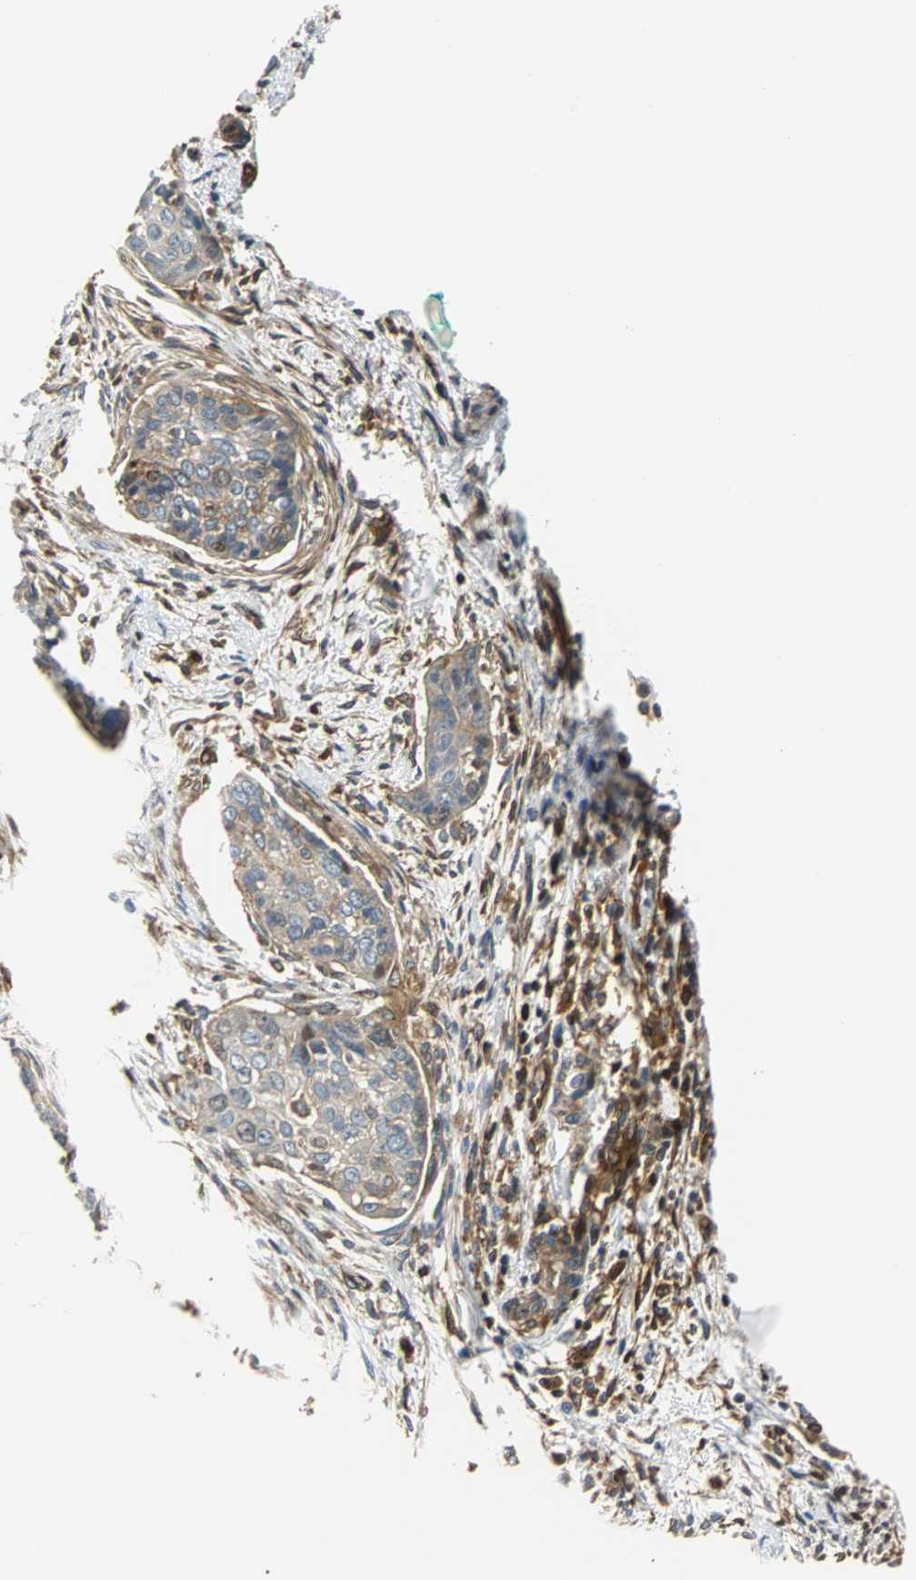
{"staining": {"intensity": "weak", "quantity": ">75%", "location": "cytoplasmic/membranous"}, "tissue": "cervical cancer", "cell_type": "Tumor cells", "image_type": "cancer", "snomed": [{"axis": "morphology", "description": "Squamous cell carcinoma, NOS"}, {"axis": "topography", "description": "Cervix"}], "caption": "Squamous cell carcinoma (cervical) stained with DAB (3,3'-diaminobenzidine) immunohistochemistry (IHC) demonstrates low levels of weak cytoplasmic/membranous positivity in approximately >75% of tumor cells. (DAB (3,3'-diaminobenzidine) IHC with brightfield microscopy, high magnification).", "gene": "RELA", "patient": {"sex": "female", "age": 35}}